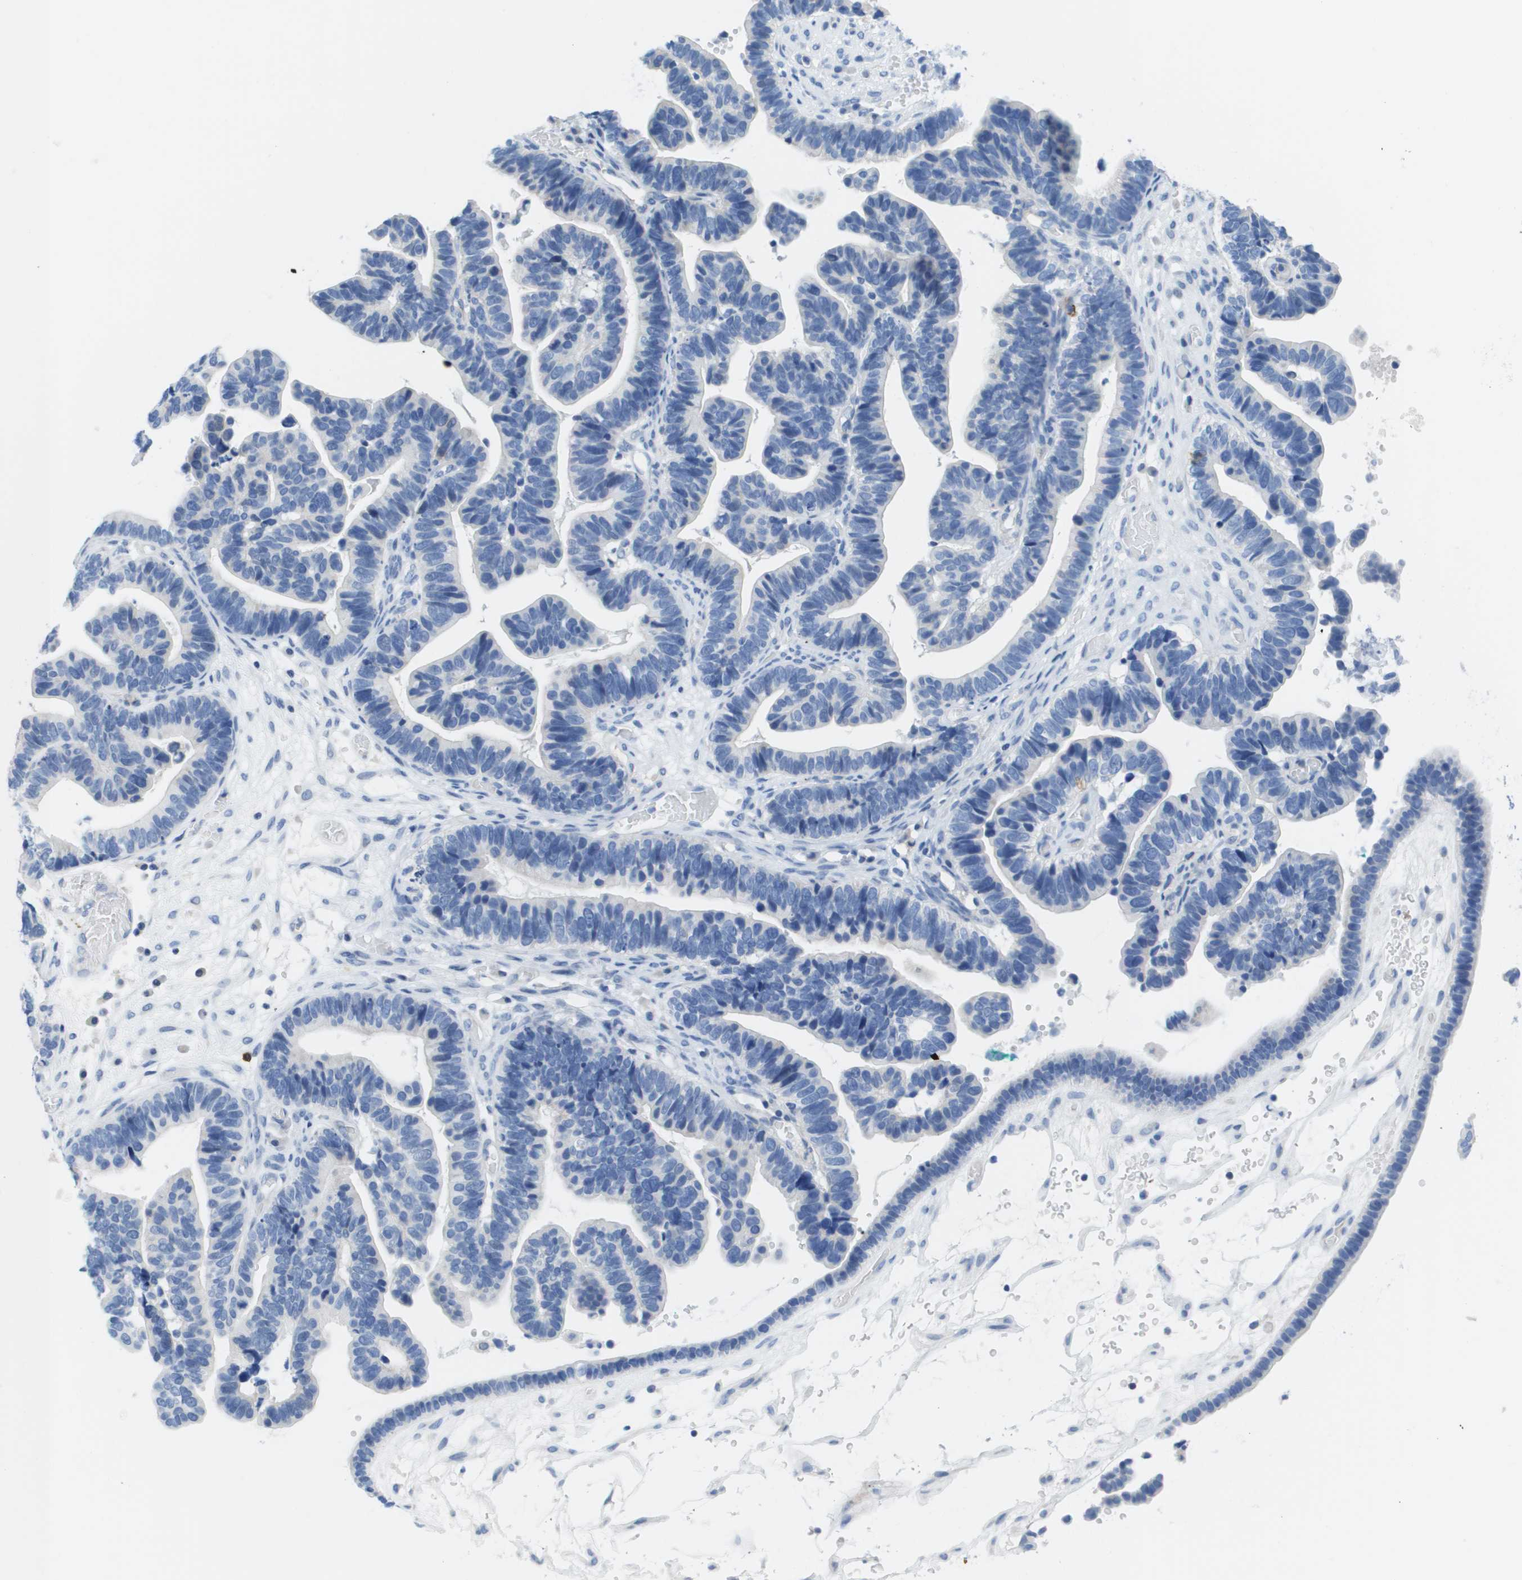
{"staining": {"intensity": "negative", "quantity": "none", "location": "none"}, "tissue": "ovarian cancer", "cell_type": "Tumor cells", "image_type": "cancer", "snomed": [{"axis": "morphology", "description": "Cystadenocarcinoma, serous, NOS"}, {"axis": "topography", "description": "Ovary"}], "caption": "High power microscopy histopathology image of an immunohistochemistry (IHC) histopathology image of ovarian serous cystadenocarcinoma, revealing no significant staining in tumor cells.", "gene": "MS4A1", "patient": {"sex": "female", "age": 56}}